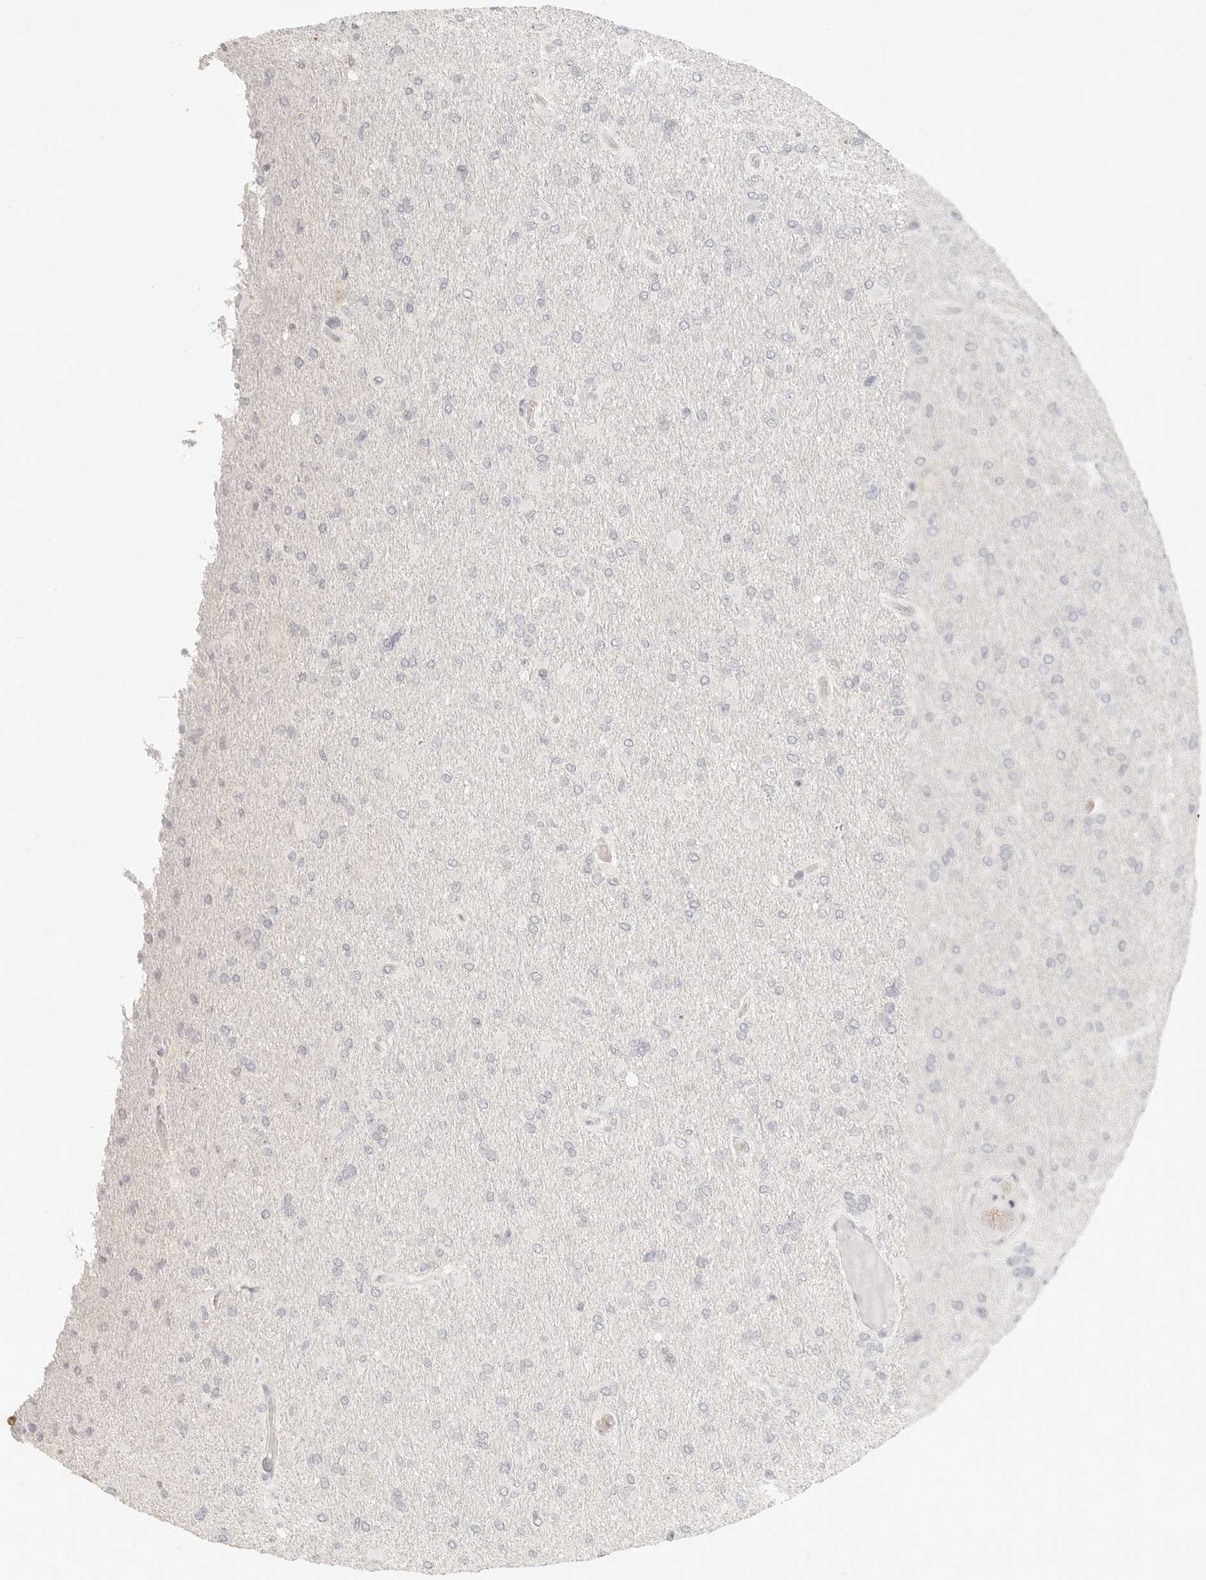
{"staining": {"intensity": "negative", "quantity": "none", "location": "none"}, "tissue": "glioma", "cell_type": "Tumor cells", "image_type": "cancer", "snomed": [{"axis": "morphology", "description": "Glioma, malignant, High grade"}, {"axis": "topography", "description": "Cerebral cortex"}], "caption": "This histopathology image is of malignant high-grade glioma stained with immunohistochemistry to label a protein in brown with the nuclei are counter-stained blue. There is no positivity in tumor cells.", "gene": "NIBAN1", "patient": {"sex": "female", "age": 36}}